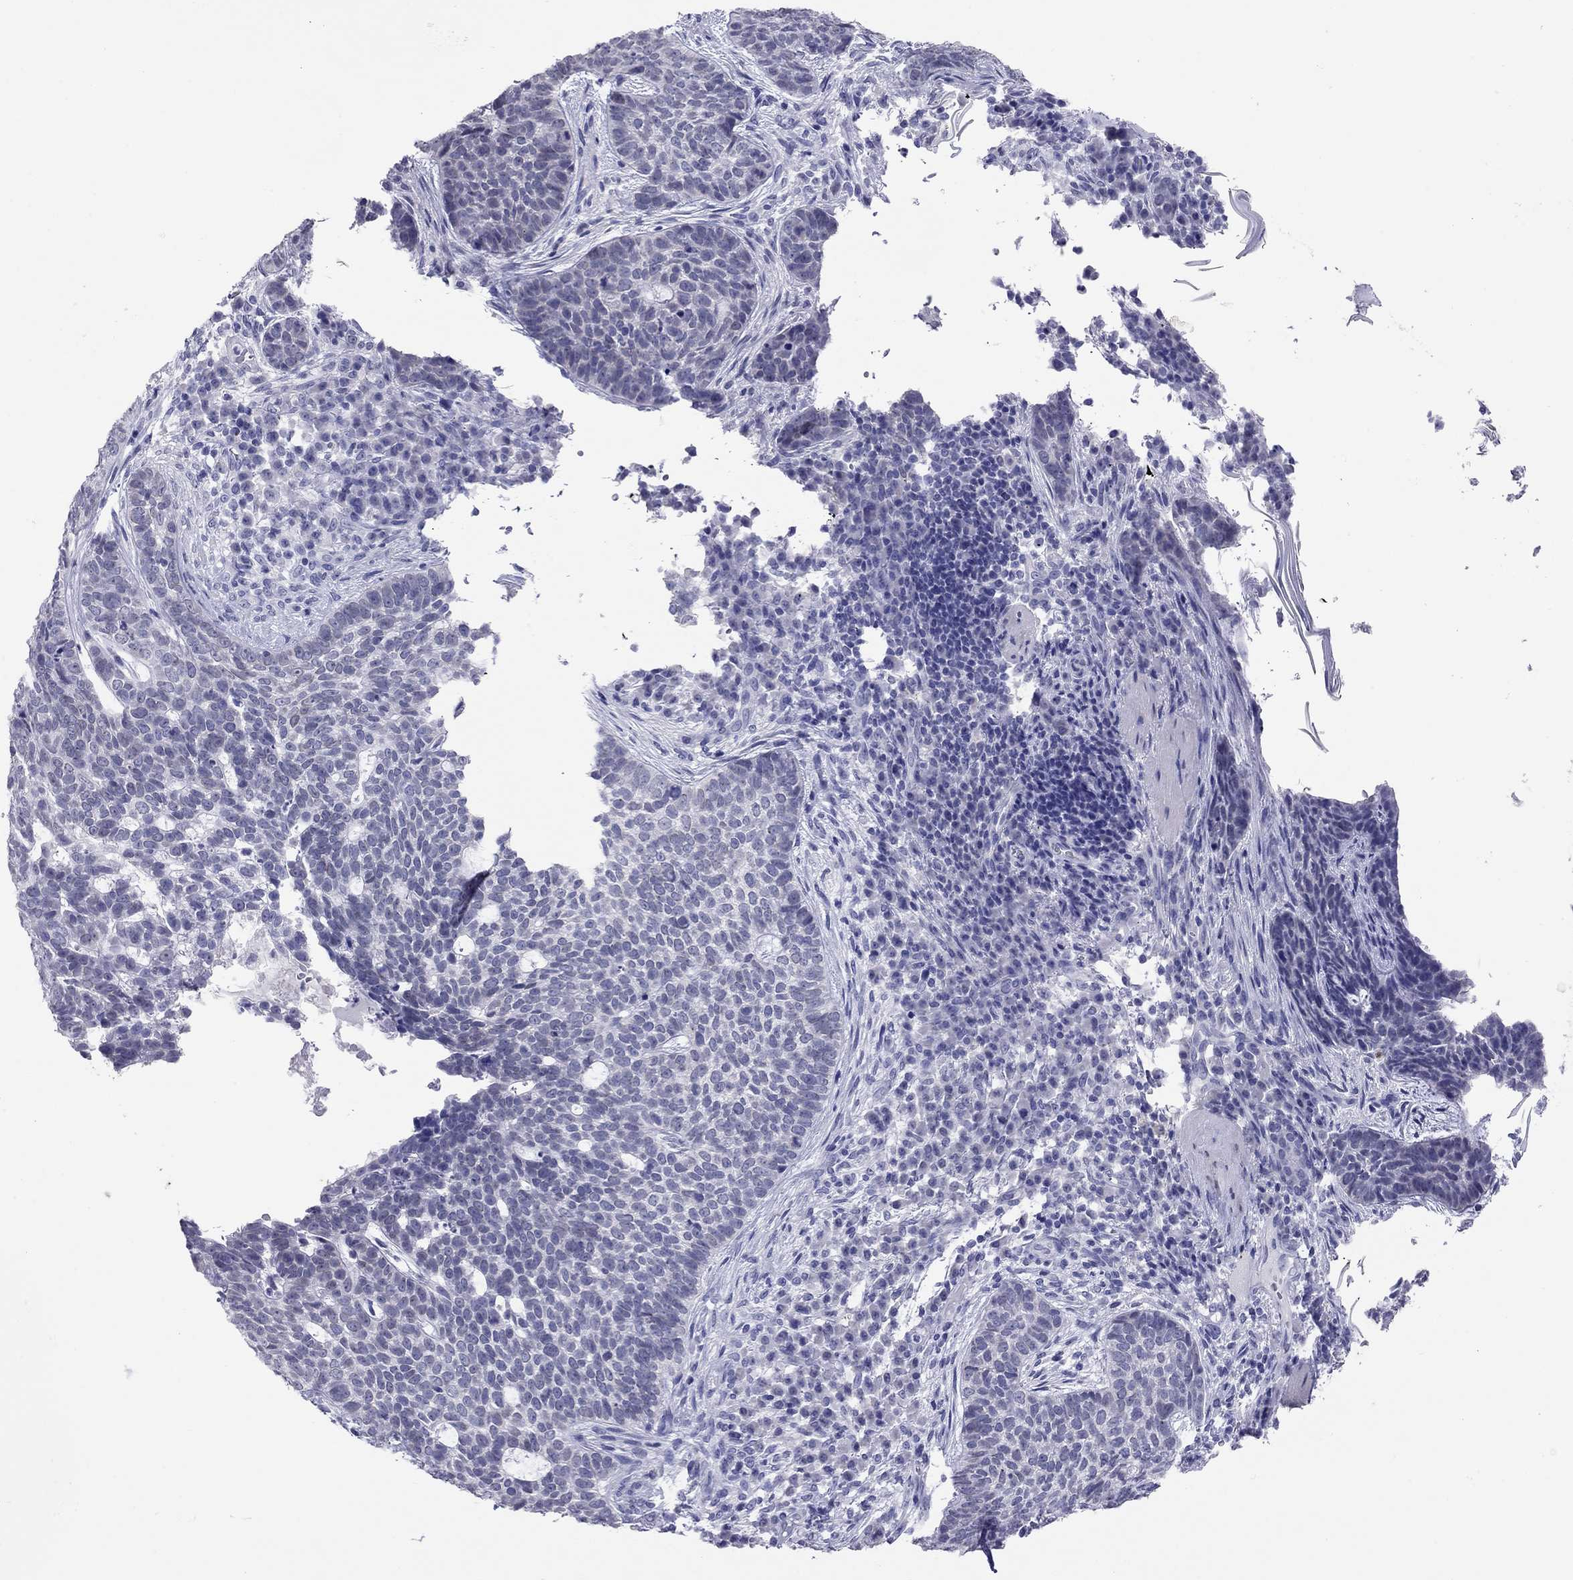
{"staining": {"intensity": "negative", "quantity": "none", "location": "none"}, "tissue": "skin cancer", "cell_type": "Tumor cells", "image_type": "cancer", "snomed": [{"axis": "morphology", "description": "Basal cell carcinoma"}, {"axis": "topography", "description": "Skin"}], "caption": "There is no significant staining in tumor cells of basal cell carcinoma (skin).", "gene": "ARMC12", "patient": {"sex": "female", "age": 69}}